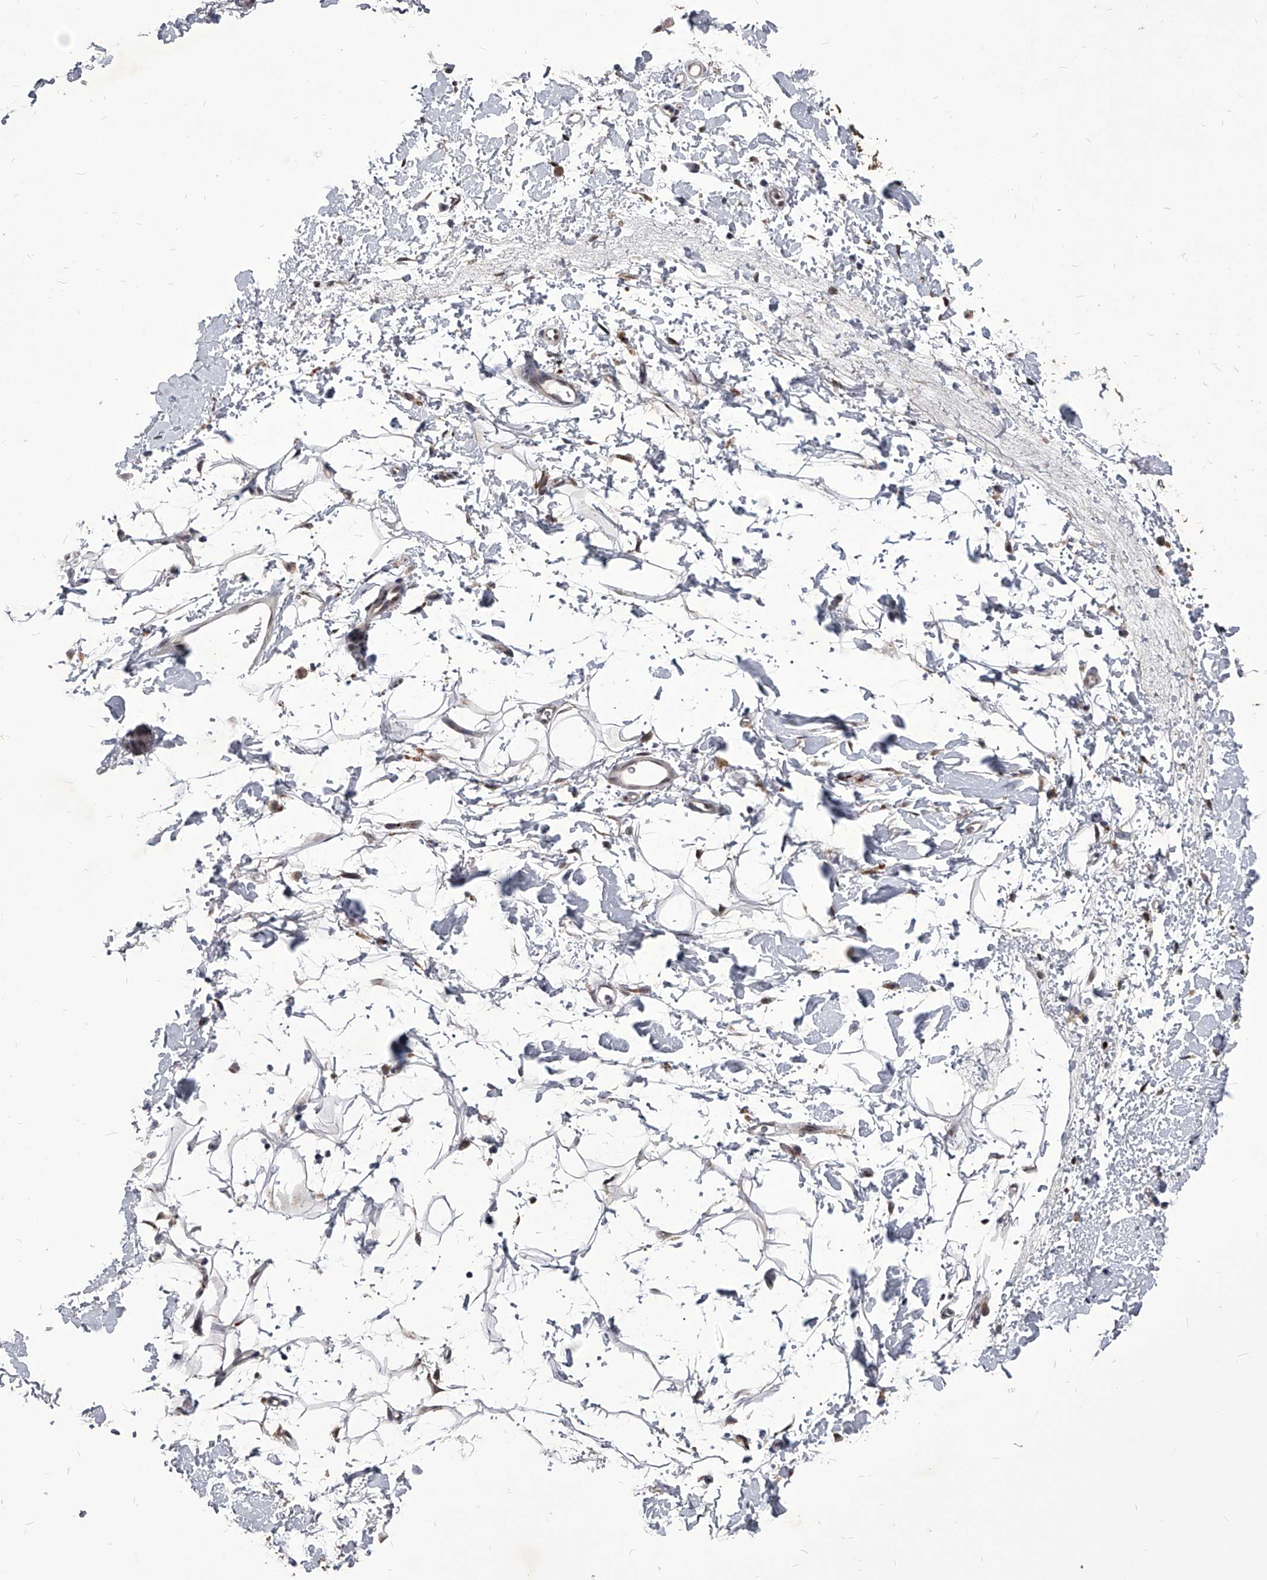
{"staining": {"intensity": "weak", "quantity": "25%-75%", "location": "cytoplasmic/membranous"}, "tissue": "adipose tissue", "cell_type": "Adipocytes", "image_type": "normal", "snomed": [{"axis": "morphology", "description": "Normal tissue, NOS"}, {"axis": "morphology", "description": "Adenocarcinoma, NOS"}, {"axis": "topography", "description": "Pancreas"}, {"axis": "topography", "description": "Peripheral nerve tissue"}], "caption": "Adipose tissue stained for a protein (brown) demonstrates weak cytoplasmic/membranous positive expression in approximately 25%-75% of adipocytes.", "gene": "CMTR1", "patient": {"sex": "male", "age": 59}}